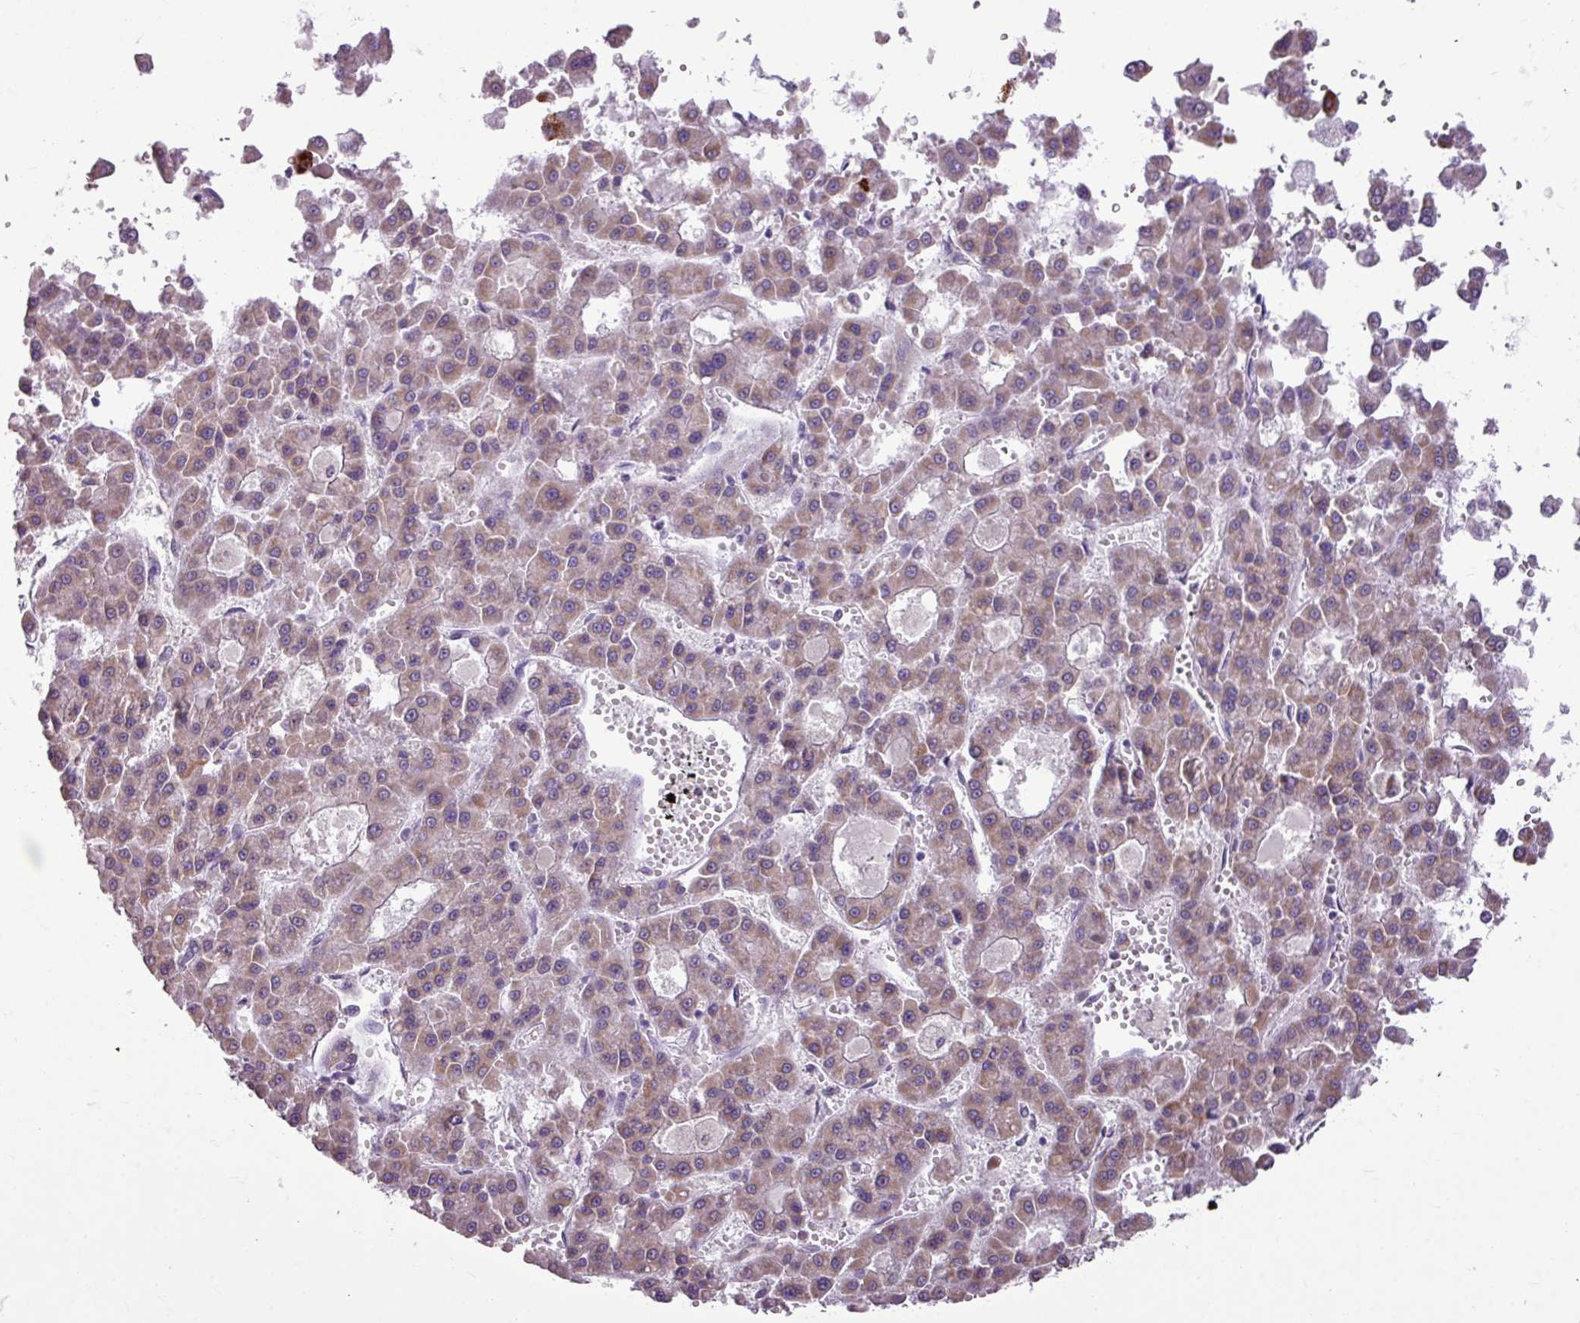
{"staining": {"intensity": "weak", "quantity": ">75%", "location": "cytoplasmic/membranous"}, "tissue": "liver cancer", "cell_type": "Tumor cells", "image_type": "cancer", "snomed": [{"axis": "morphology", "description": "Carcinoma, Hepatocellular, NOS"}, {"axis": "topography", "description": "Liver"}], "caption": "A high-resolution image shows immunohistochemistry (IHC) staining of liver hepatocellular carcinoma, which demonstrates weak cytoplasmic/membranous expression in about >75% of tumor cells.", "gene": "ALDH2", "patient": {"sex": "male", "age": 70}}